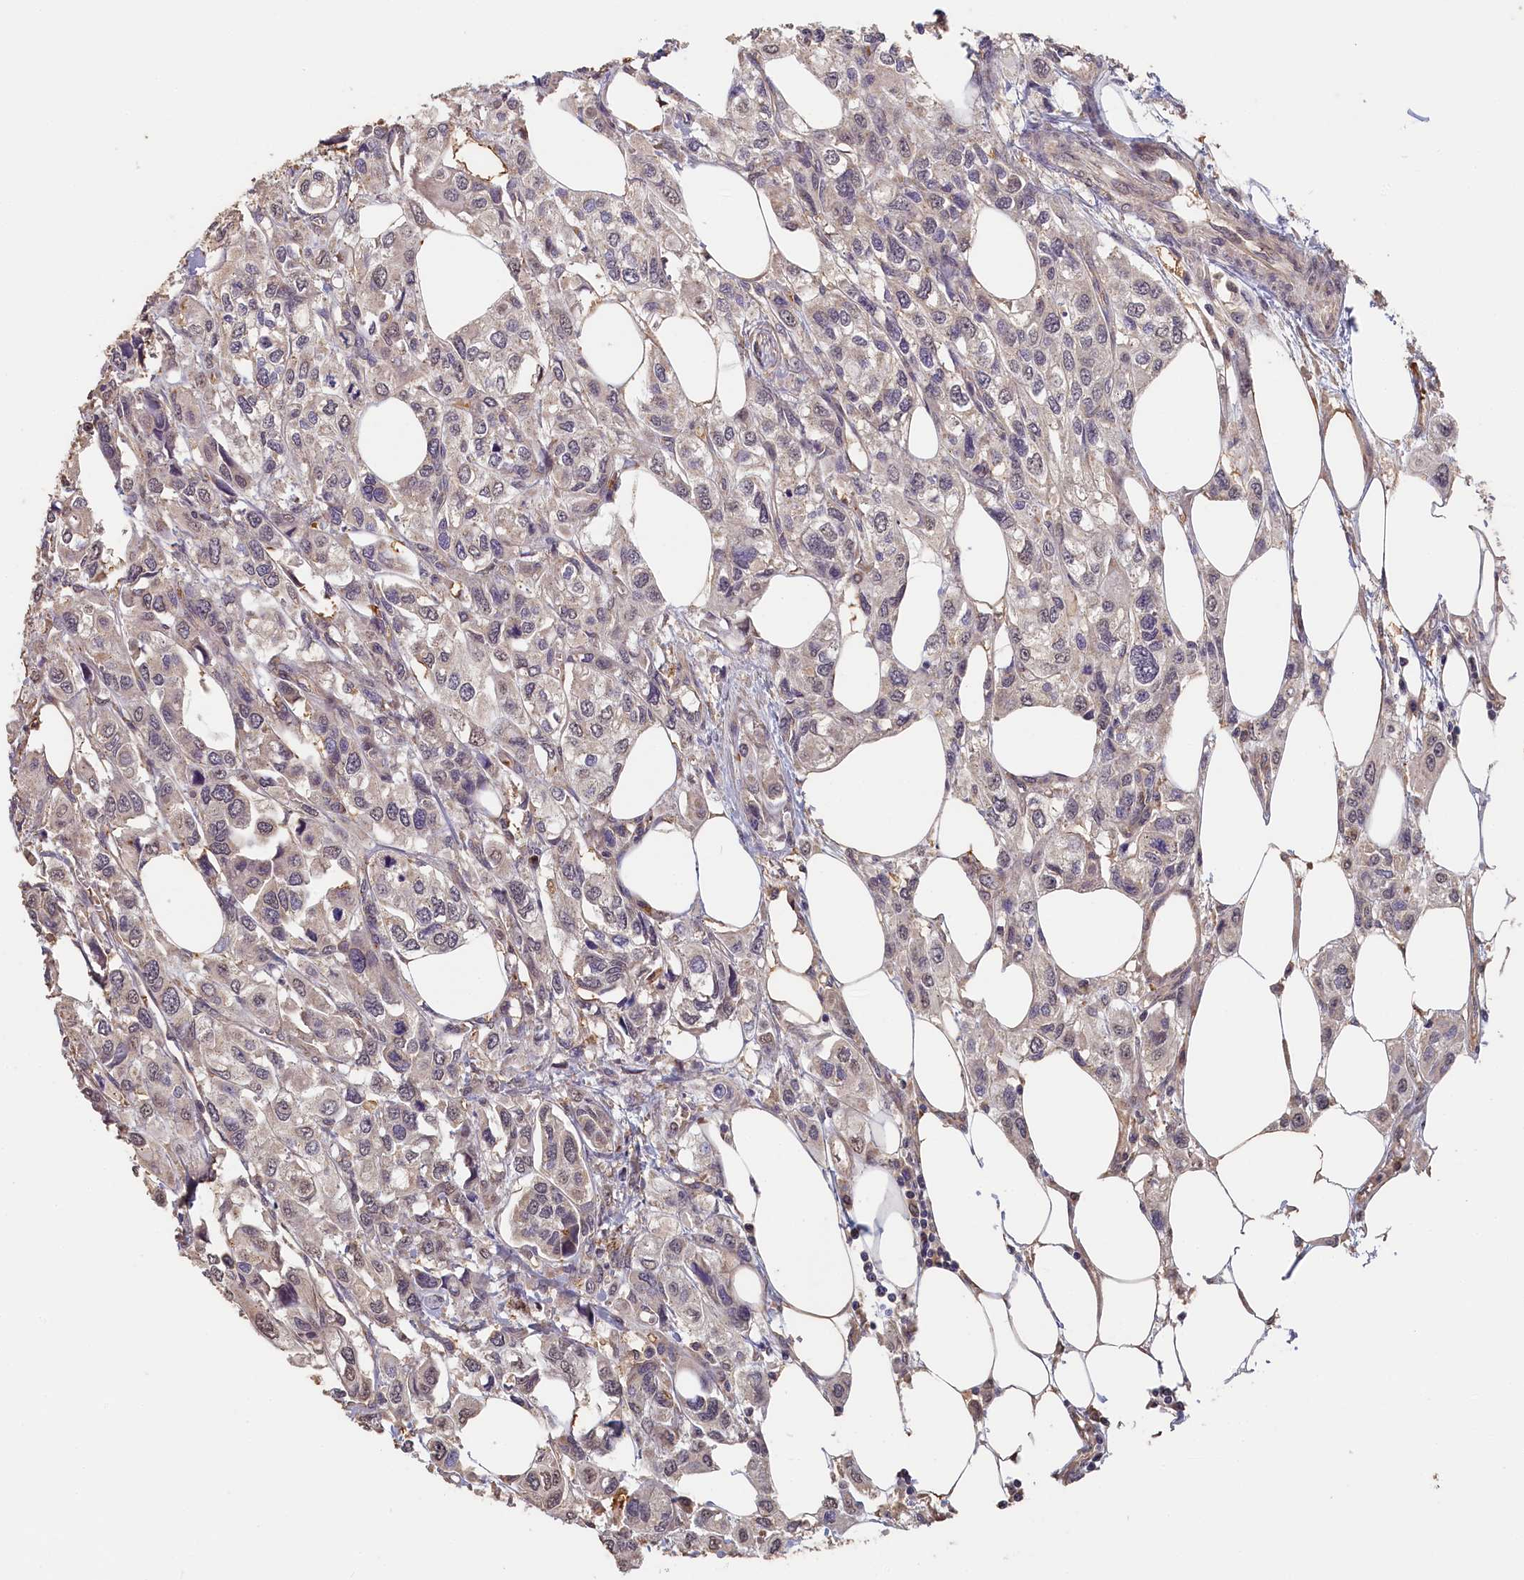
{"staining": {"intensity": "weak", "quantity": "<25%", "location": "nuclear"}, "tissue": "urothelial cancer", "cell_type": "Tumor cells", "image_type": "cancer", "snomed": [{"axis": "morphology", "description": "Urothelial carcinoma, High grade"}, {"axis": "topography", "description": "Urinary bladder"}], "caption": "IHC of human urothelial cancer shows no expression in tumor cells. Brightfield microscopy of immunohistochemistry (IHC) stained with DAB (brown) and hematoxylin (blue), captured at high magnification.", "gene": "STX16", "patient": {"sex": "male", "age": 67}}